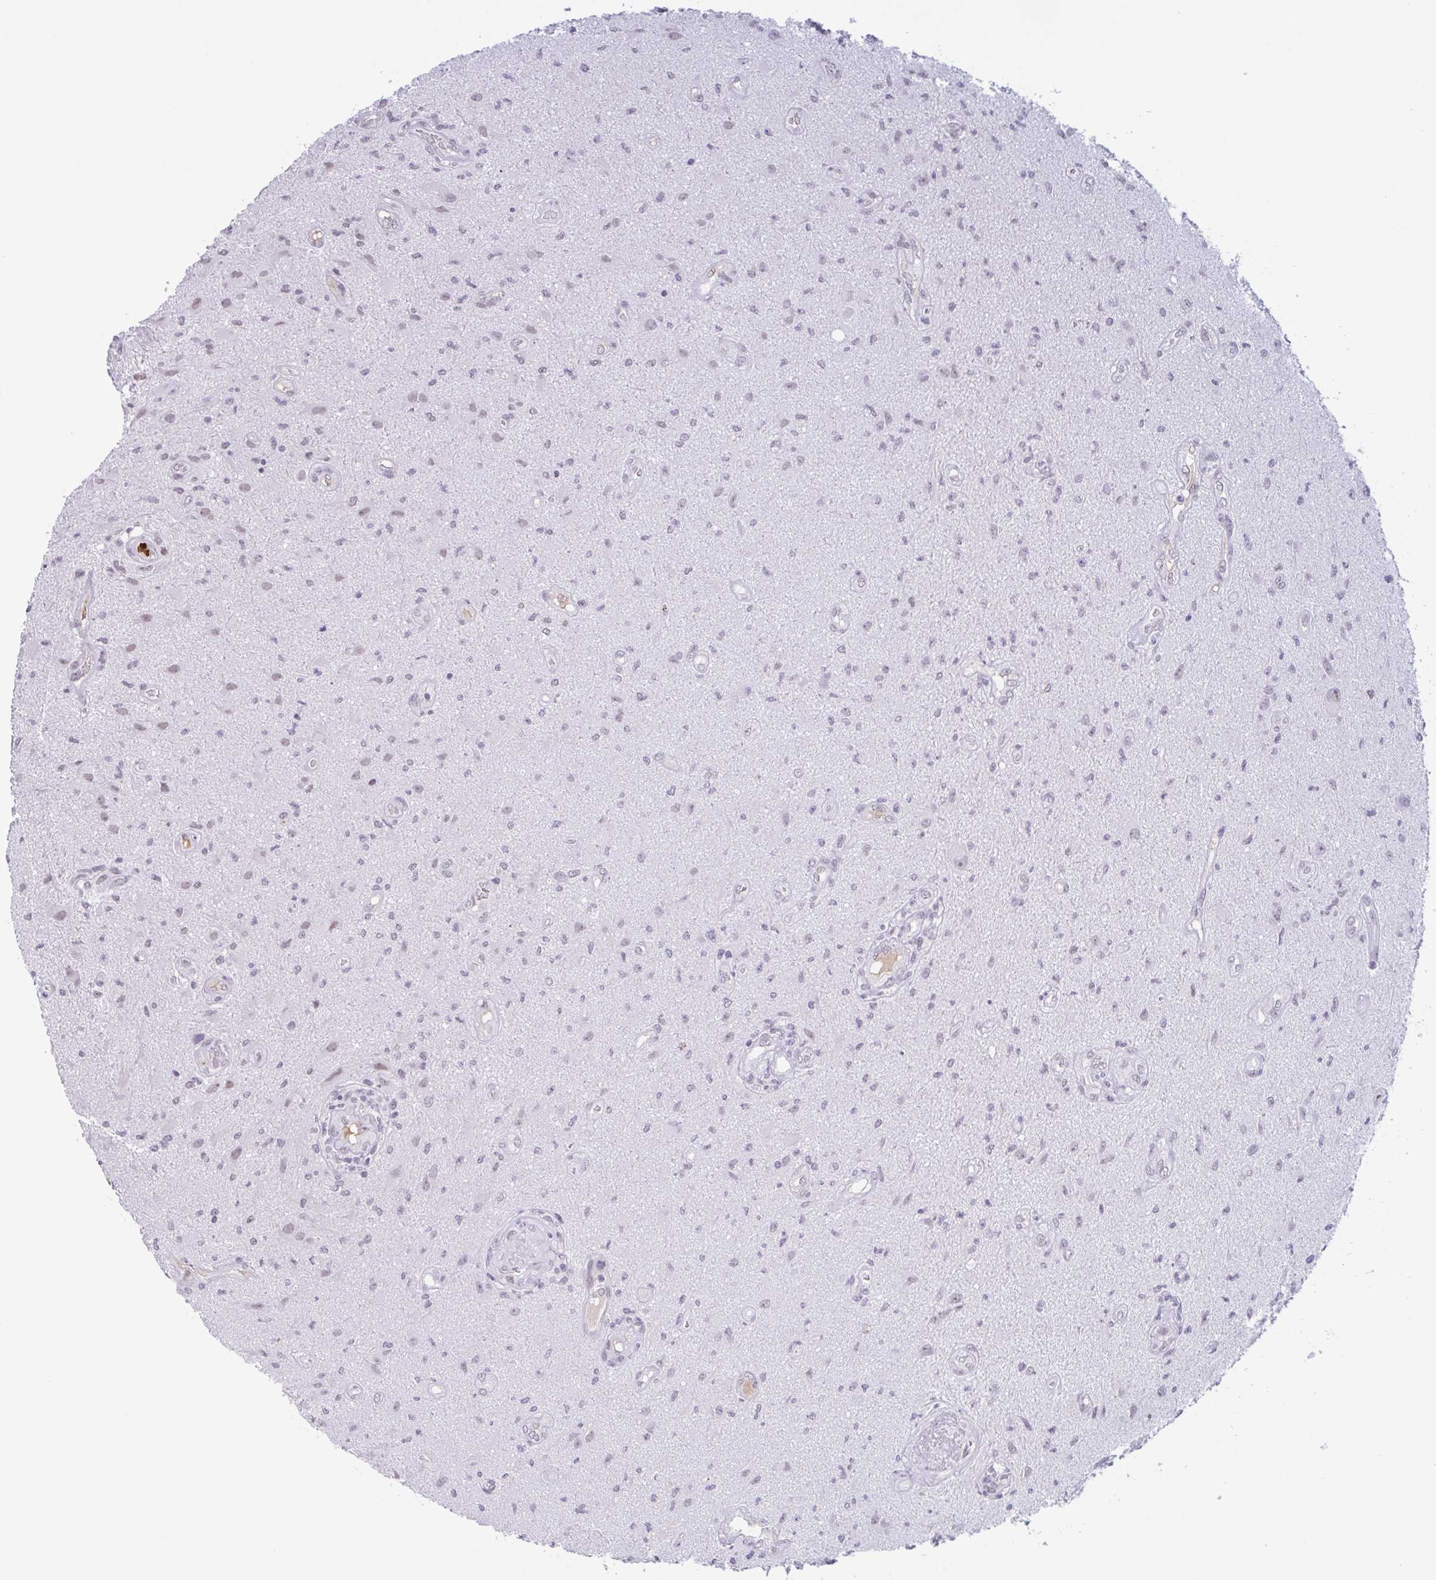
{"staining": {"intensity": "weak", "quantity": "<25%", "location": "nuclear"}, "tissue": "glioma", "cell_type": "Tumor cells", "image_type": "cancer", "snomed": [{"axis": "morphology", "description": "Glioma, malignant, High grade"}, {"axis": "topography", "description": "Brain"}], "caption": "DAB immunohistochemical staining of glioma shows no significant staining in tumor cells.", "gene": "PLG", "patient": {"sex": "male", "age": 67}}